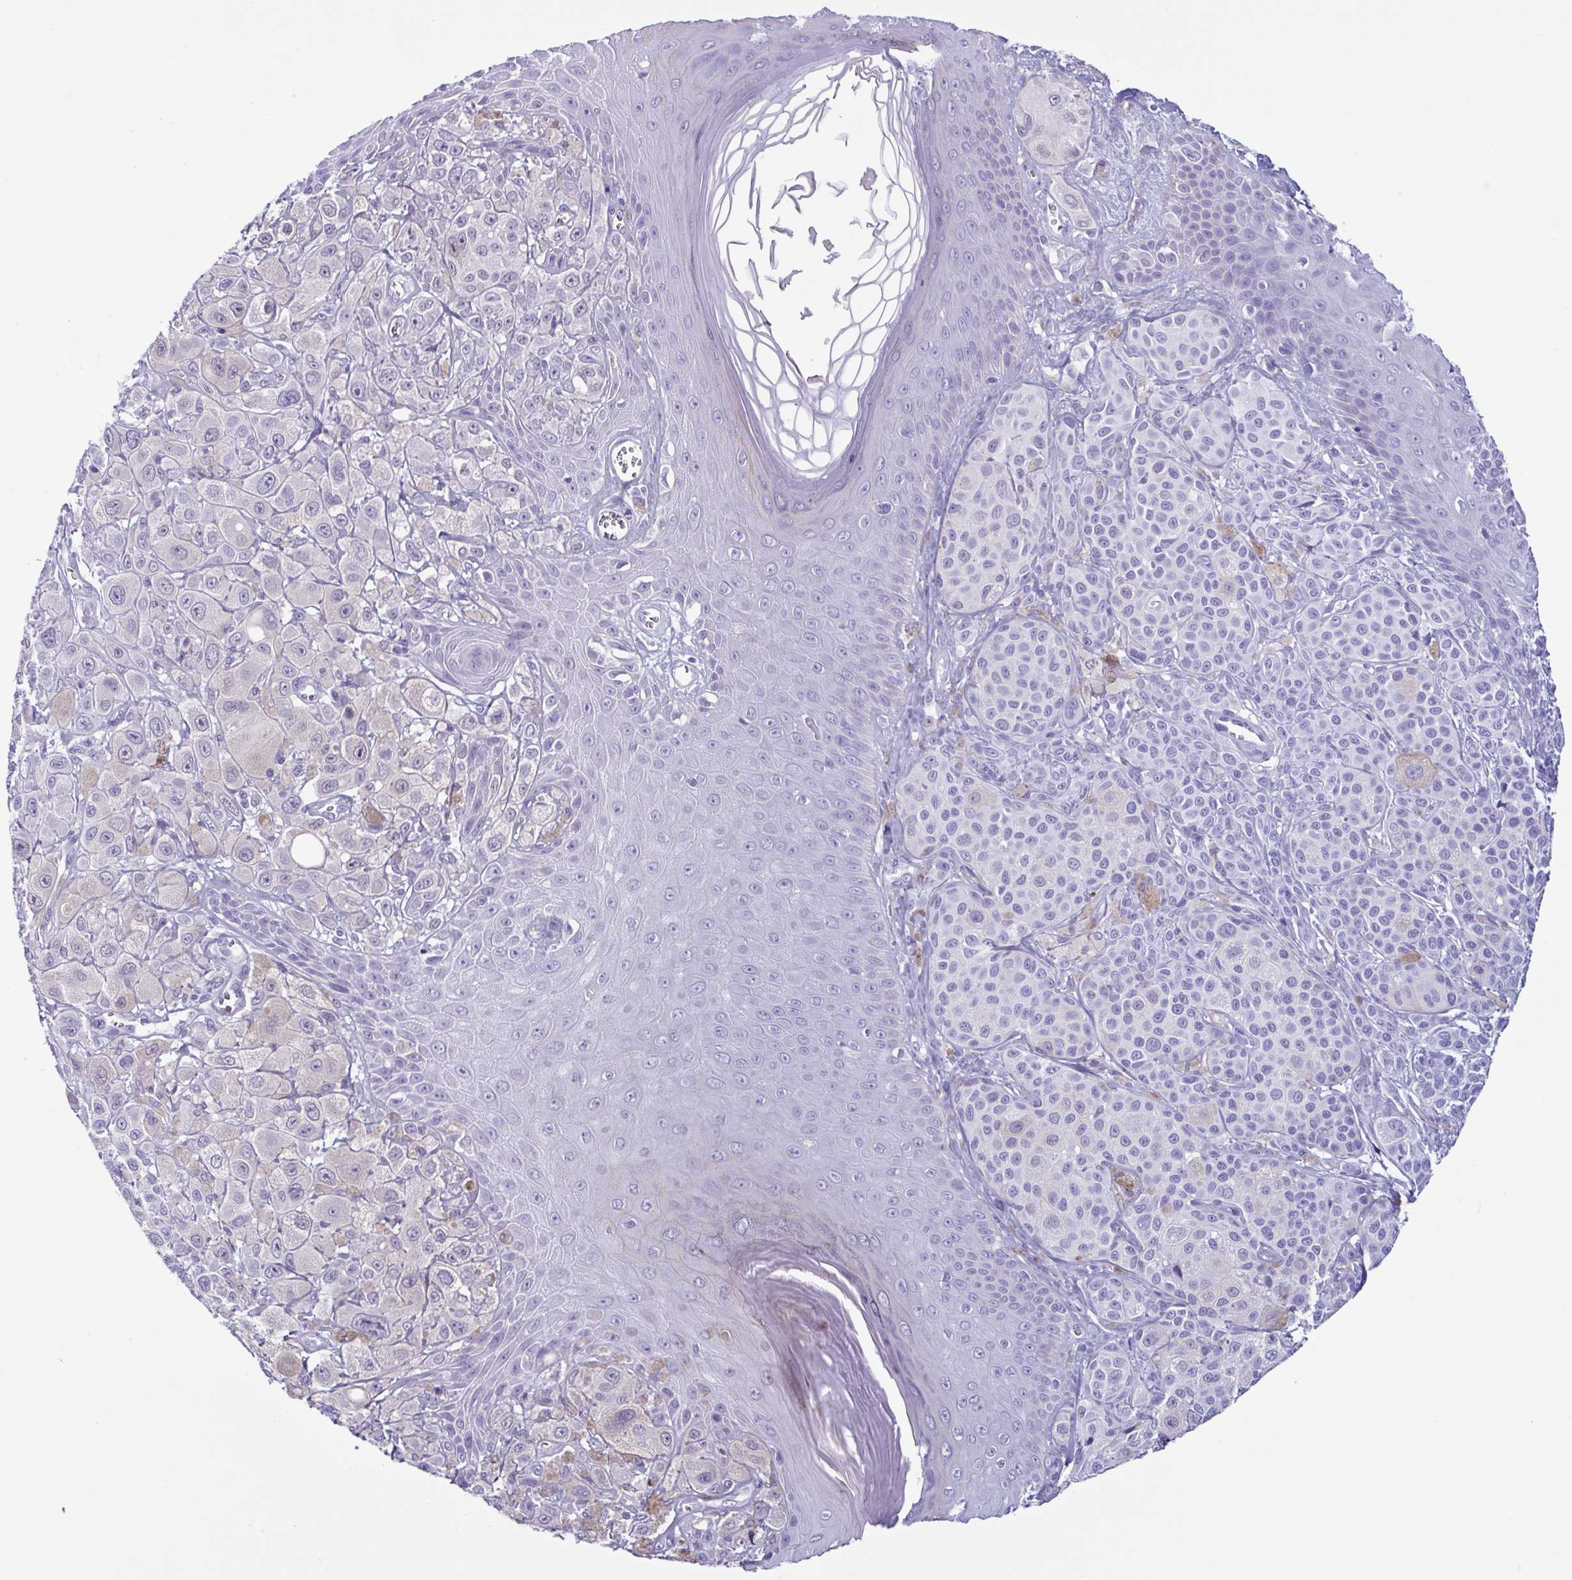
{"staining": {"intensity": "negative", "quantity": "none", "location": "none"}, "tissue": "melanoma", "cell_type": "Tumor cells", "image_type": "cancer", "snomed": [{"axis": "morphology", "description": "Malignant melanoma, NOS"}, {"axis": "topography", "description": "Skin"}], "caption": "Human melanoma stained for a protein using immunohistochemistry reveals no staining in tumor cells.", "gene": "LTF", "patient": {"sex": "male", "age": 67}}